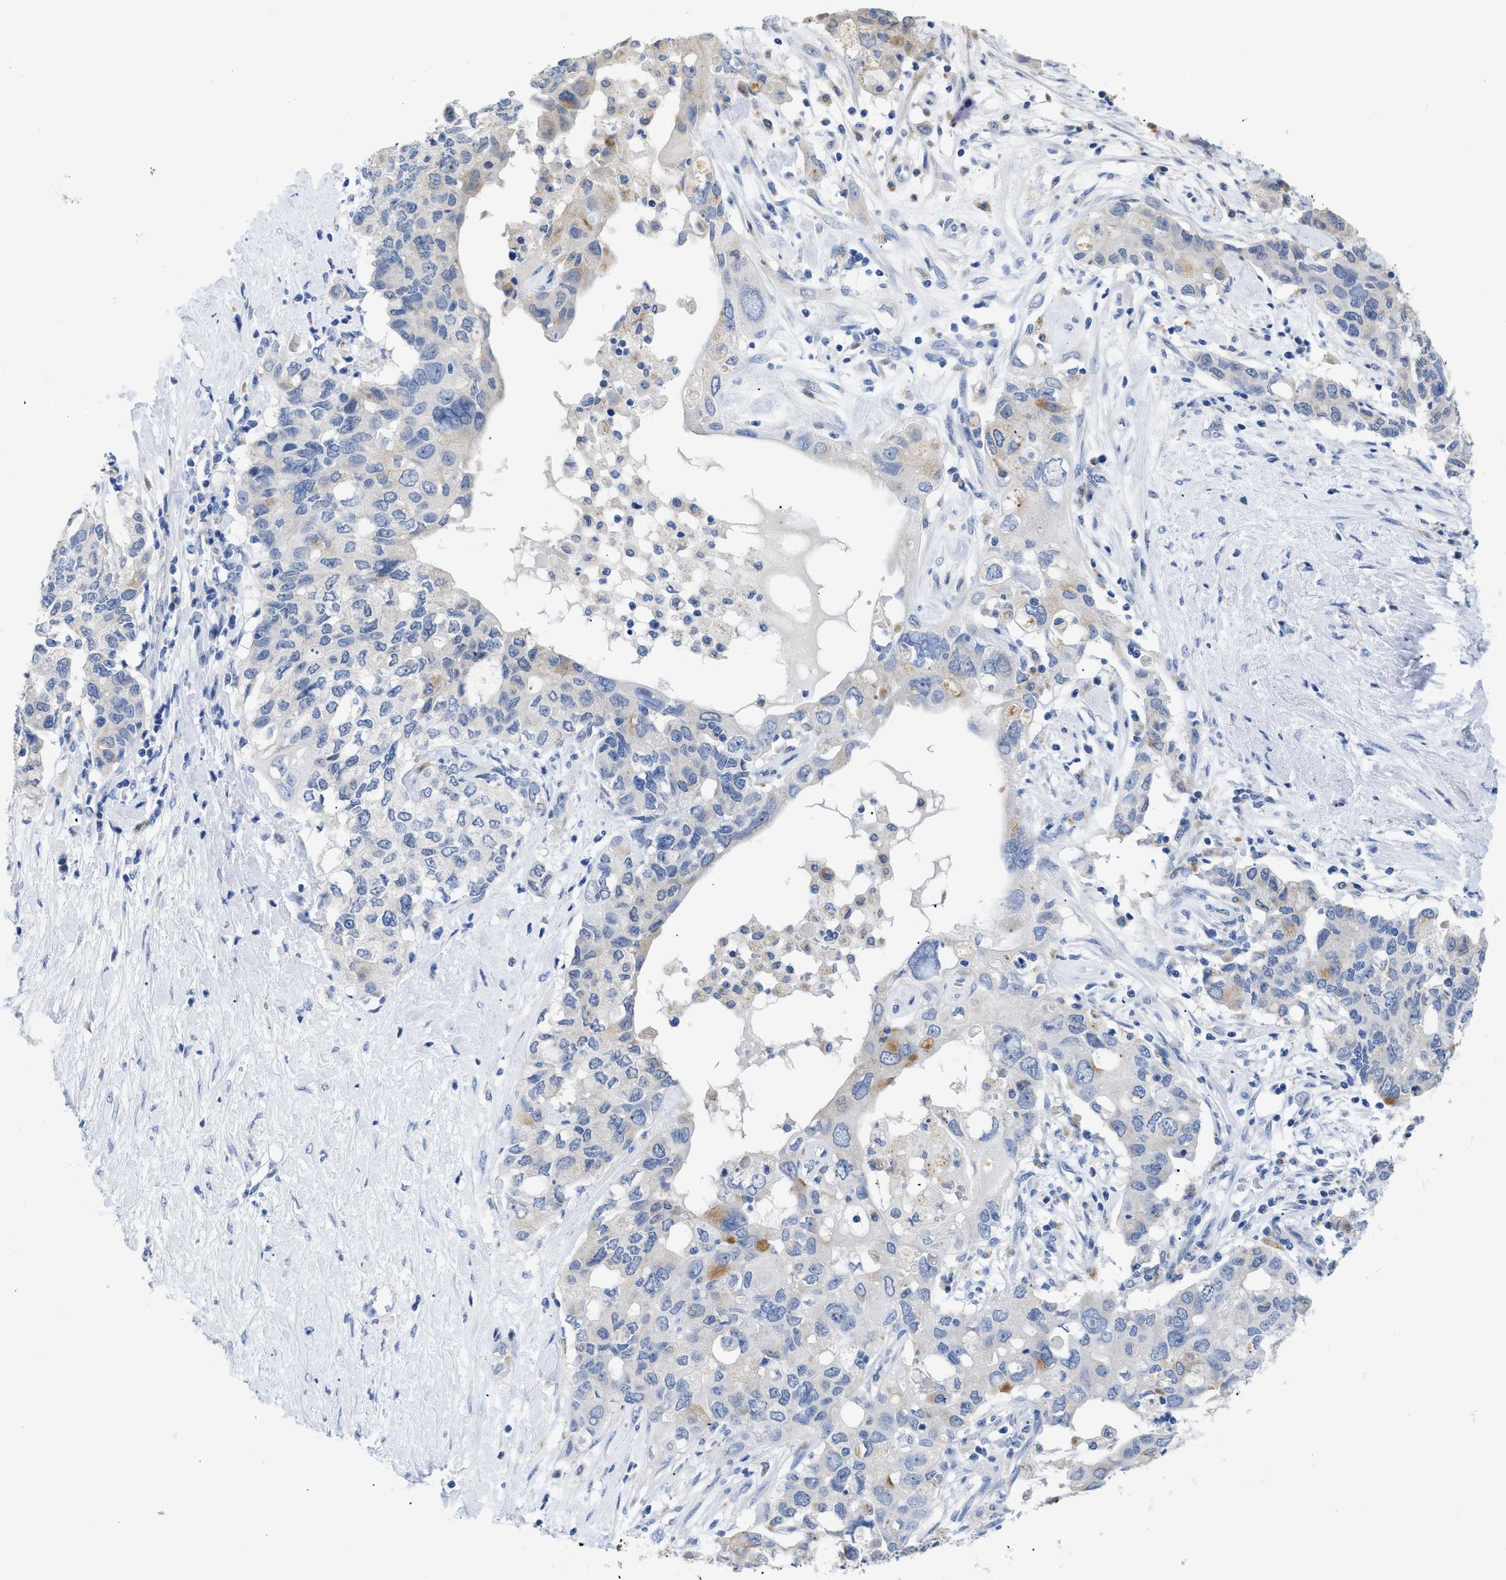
{"staining": {"intensity": "negative", "quantity": "none", "location": "none"}, "tissue": "pancreatic cancer", "cell_type": "Tumor cells", "image_type": "cancer", "snomed": [{"axis": "morphology", "description": "Adenocarcinoma, NOS"}, {"axis": "topography", "description": "Pancreas"}], "caption": "This is an immunohistochemistry (IHC) image of human adenocarcinoma (pancreatic). There is no positivity in tumor cells.", "gene": "APOBEC2", "patient": {"sex": "female", "age": 56}}